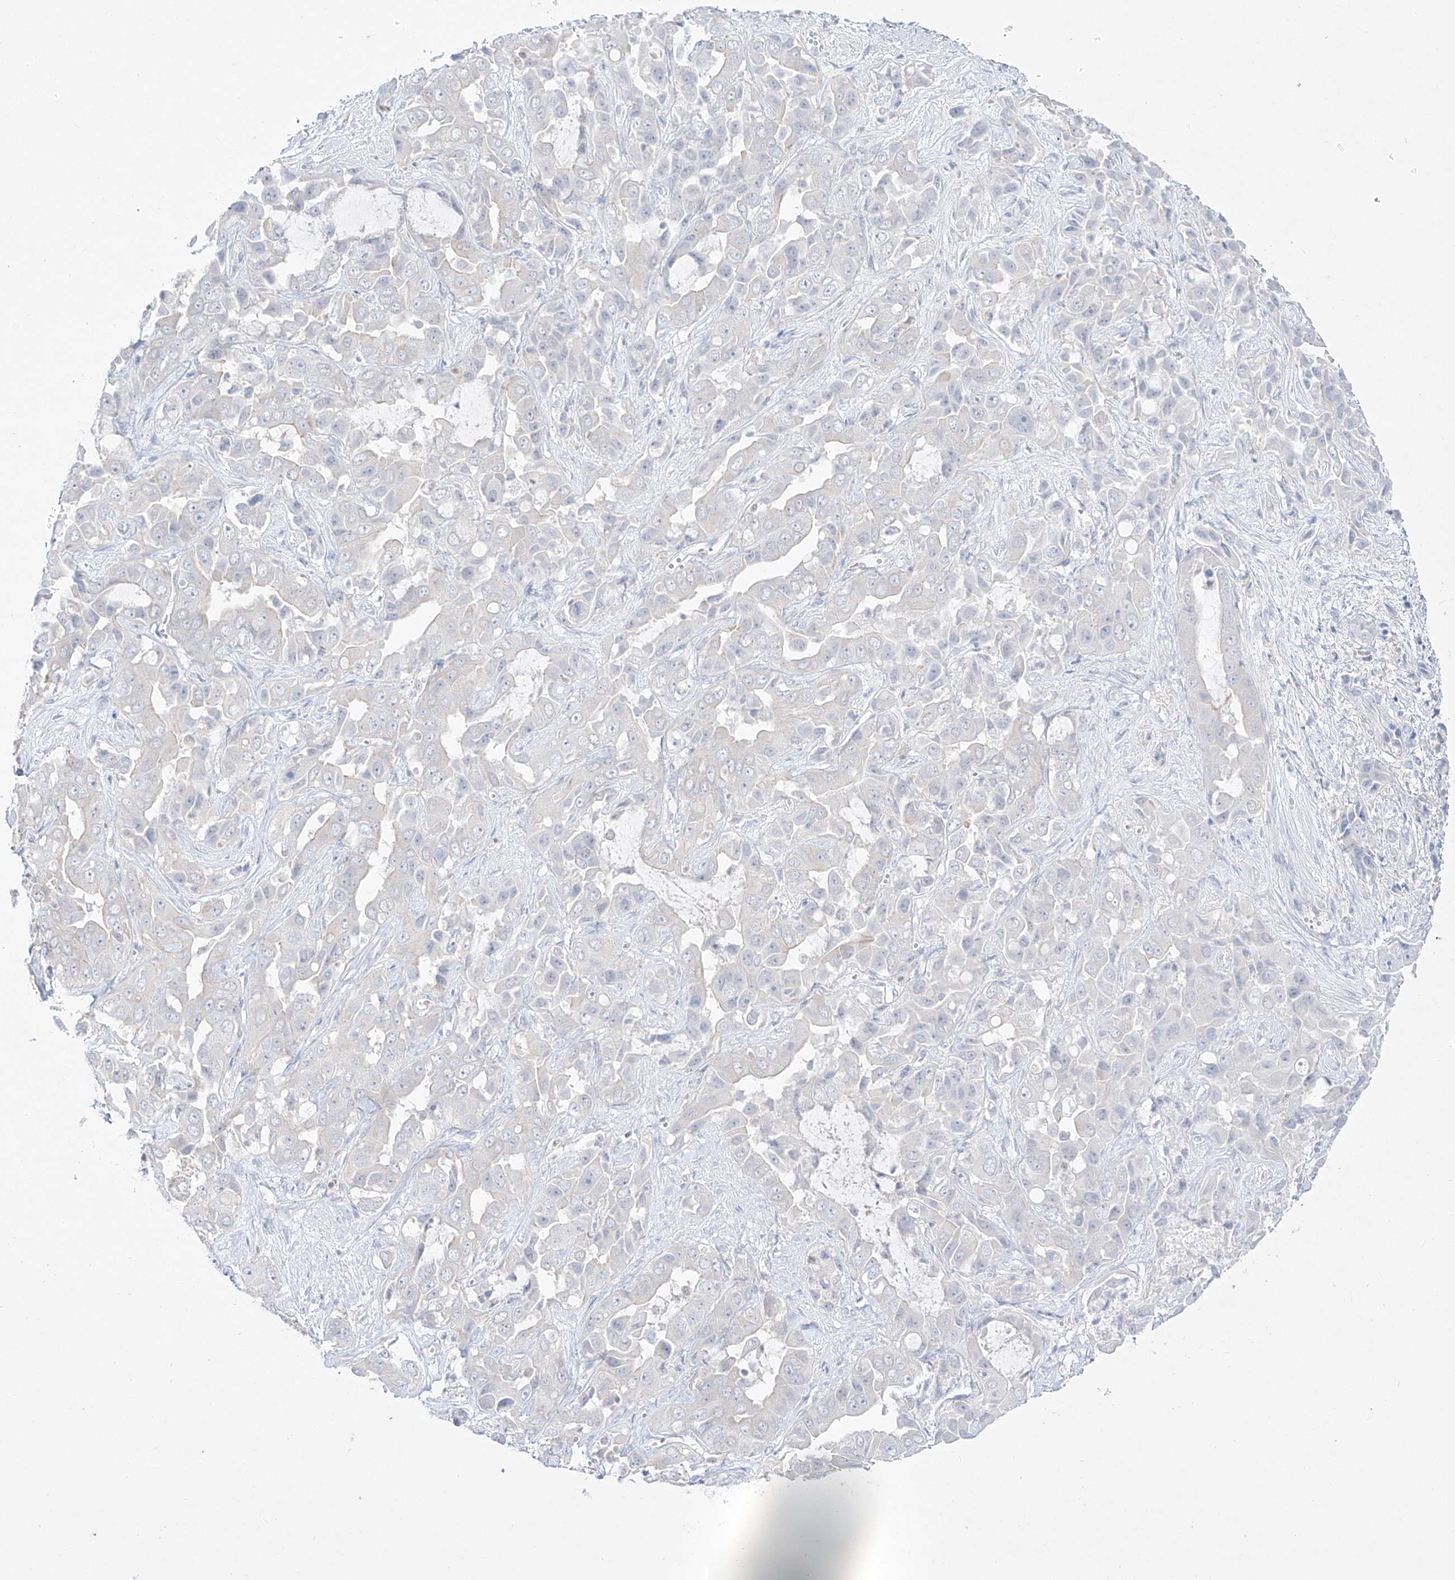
{"staining": {"intensity": "negative", "quantity": "none", "location": "none"}, "tissue": "liver cancer", "cell_type": "Tumor cells", "image_type": "cancer", "snomed": [{"axis": "morphology", "description": "Cholangiocarcinoma"}, {"axis": "topography", "description": "Liver"}], "caption": "Liver cancer stained for a protein using immunohistochemistry reveals no positivity tumor cells.", "gene": "DMKN", "patient": {"sex": "female", "age": 52}}